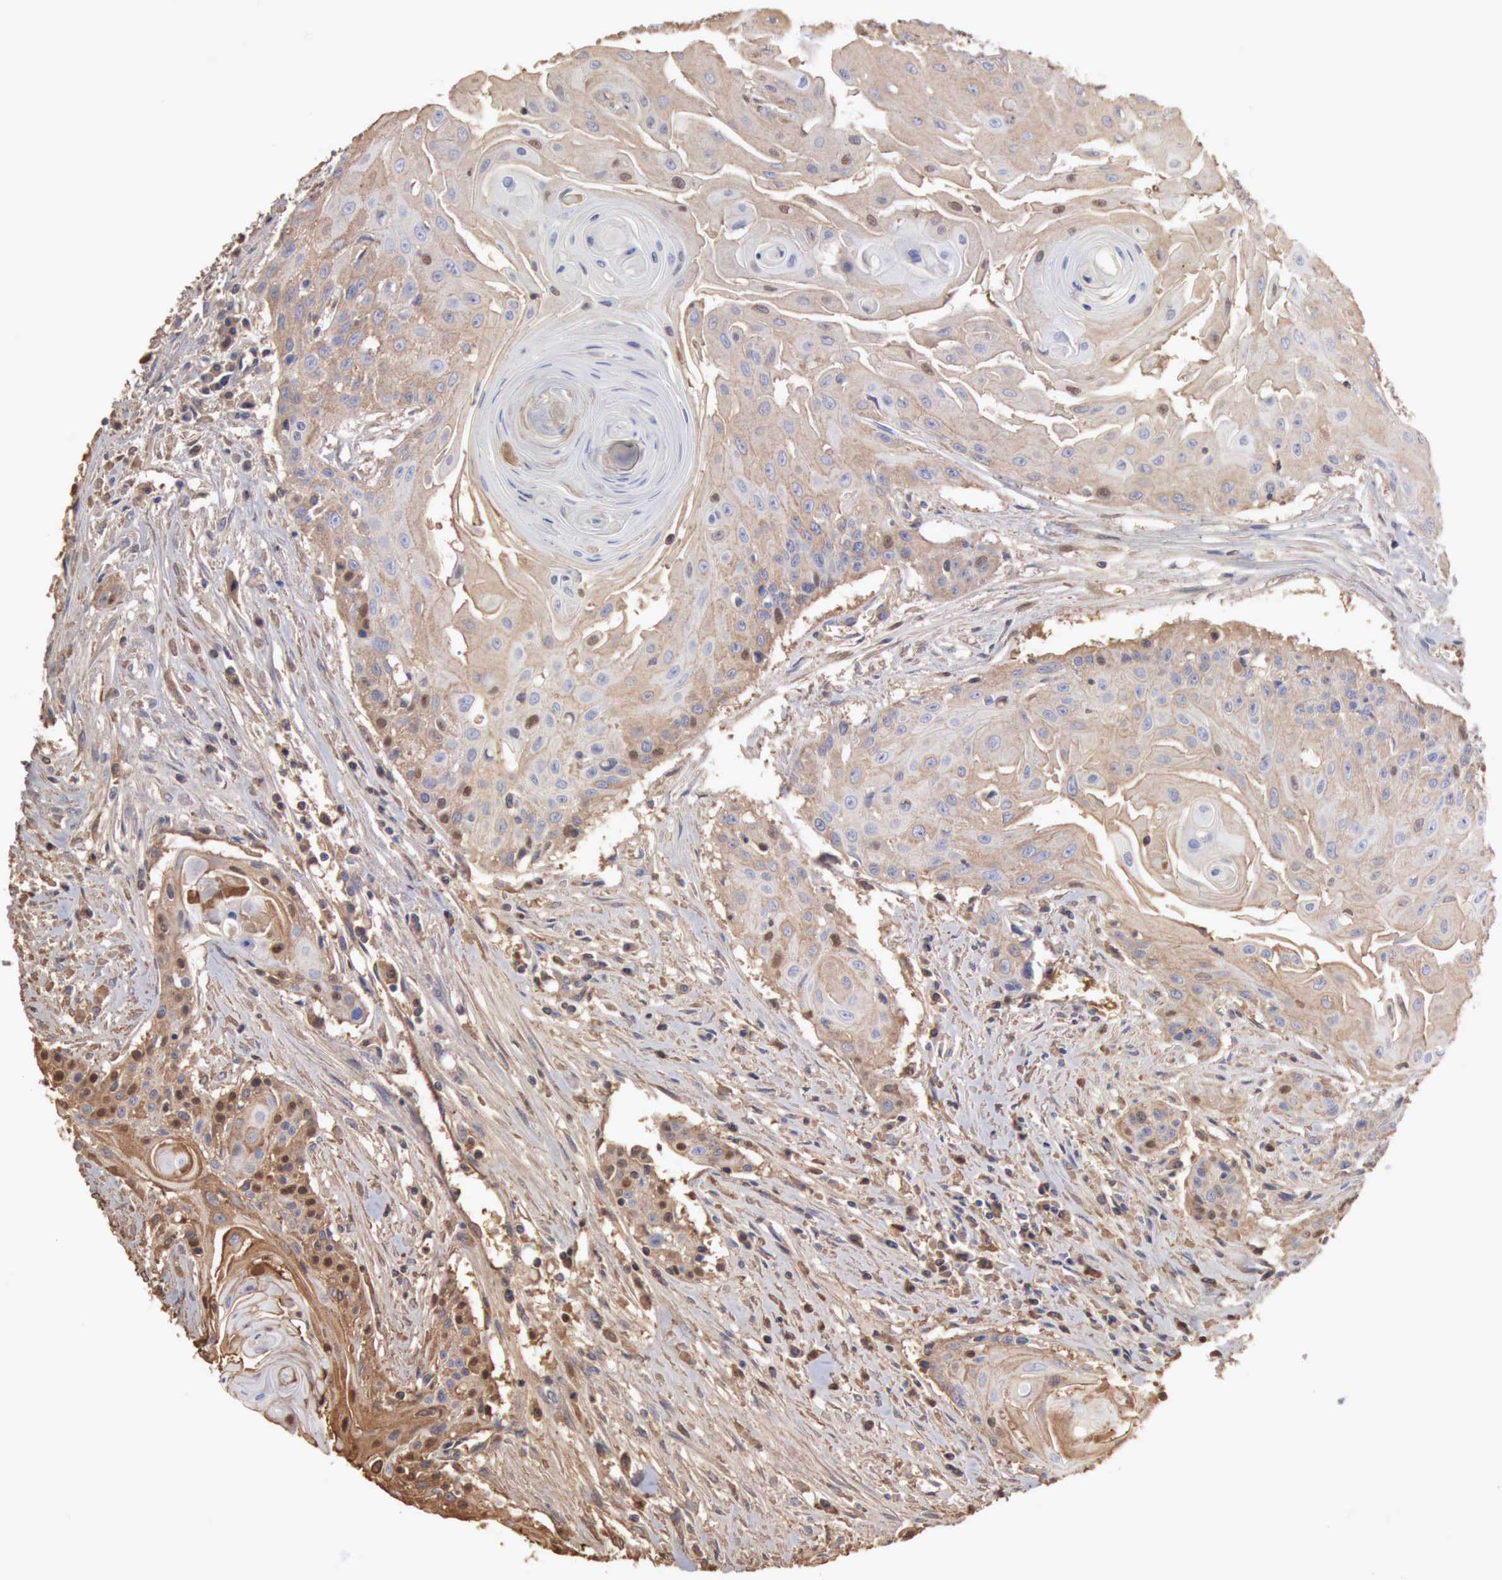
{"staining": {"intensity": "weak", "quantity": "25%-75%", "location": "cytoplasmic/membranous"}, "tissue": "head and neck cancer", "cell_type": "Tumor cells", "image_type": "cancer", "snomed": [{"axis": "morphology", "description": "Squamous cell carcinoma, NOS"}, {"axis": "morphology", "description": "Squamous cell carcinoma, metastatic, NOS"}, {"axis": "topography", "description": "Lymph node"}, {"axis": "topography", "description": "Salivary gland"}, {"axis": "topography", "description": "Head-Neck"}], "caption": "This image demonstrates immunohistochemistry staining of head and neck cancer, with low weak cytoplasmic/membranous positivity in approximately 25%-75% of tumor cells.", "gene": "SERPINA1", "patient": {"sex": "female", "age": 74}}